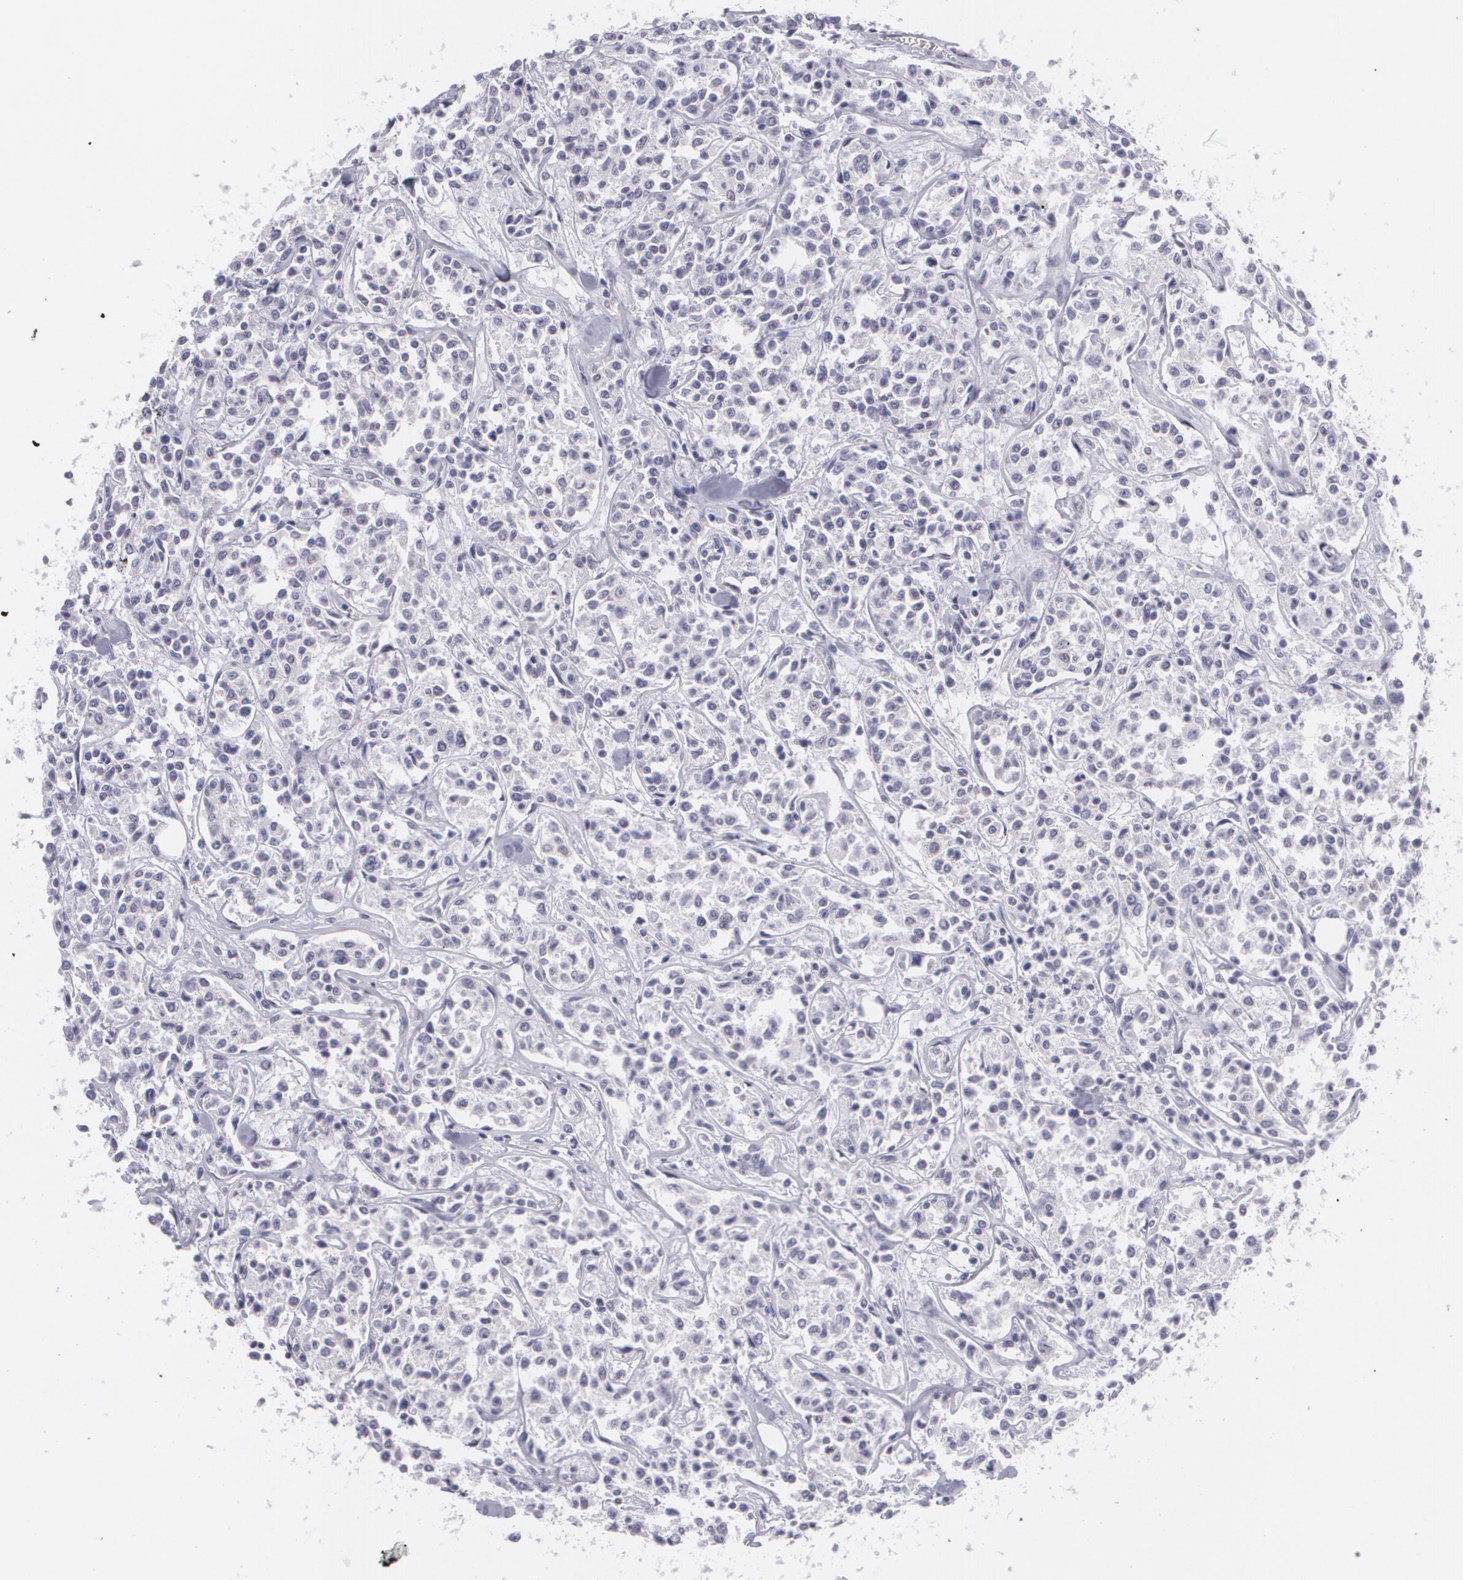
{"staining": {"intensity": "negative", "quantity": "none", "location": "none"}, "tissue": "lymphoma", "cell_type": "Tumor cells", "image_type": "cancer", "snomed": [{"axis": "morphology", "description": "Malignant lymphoma, non-Hodgkin's type, Low grade"}, {"axis": "topography", "description": "Small intestine"}], "caption": "Protein analysis of low-grade malignant lymphoma, non-Hodgkin's type demonstrates no significant expression in tumor cells. (DAB immunohistochemistry visualized using brightfield microscopy, high magnification).", "gene": "MAP2", "patient": {"sex": "female", "age": 59}}